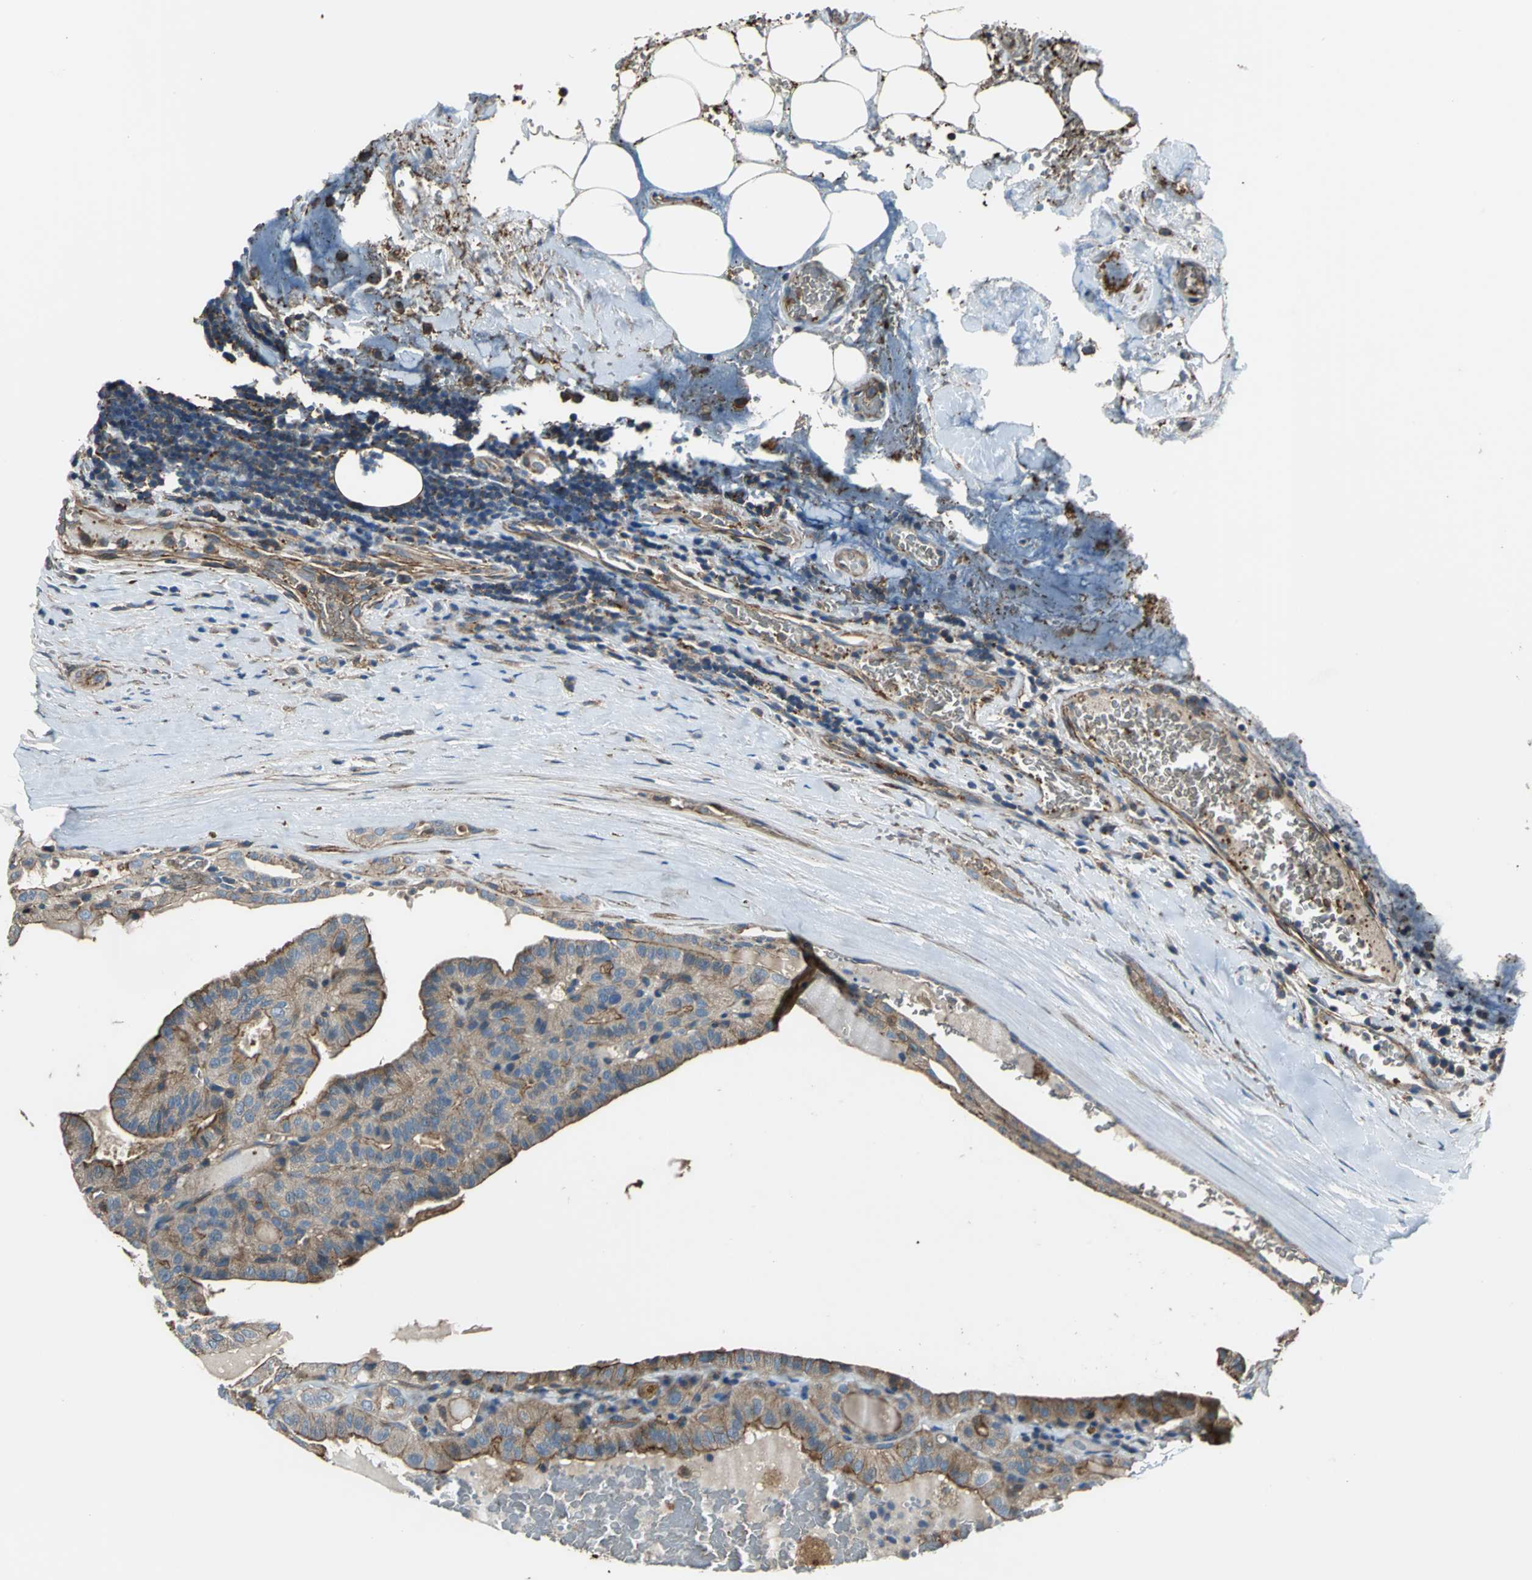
{"staining": {"intensity": "strong", "quantity": ">75%", "location": "cytoplasmic/membranous"}, "tissue": "thyroid cancer", "cell_type": "Tumor cells", "image_type": "cancer", "snomed": [{"axis": "morphology", "description": "Papillary adenocarcinoma, NOS"}, {"axis": "topography", "description": "Thyroid gland"}], "caption": "Tumor cells show high levels of strong cytoplasmic/membranous expression in about >75% of cells in human thyroid papillary adenocarcinoma.", "gene": "PARVA", "patient": {"sex": "male", "age": 77}}